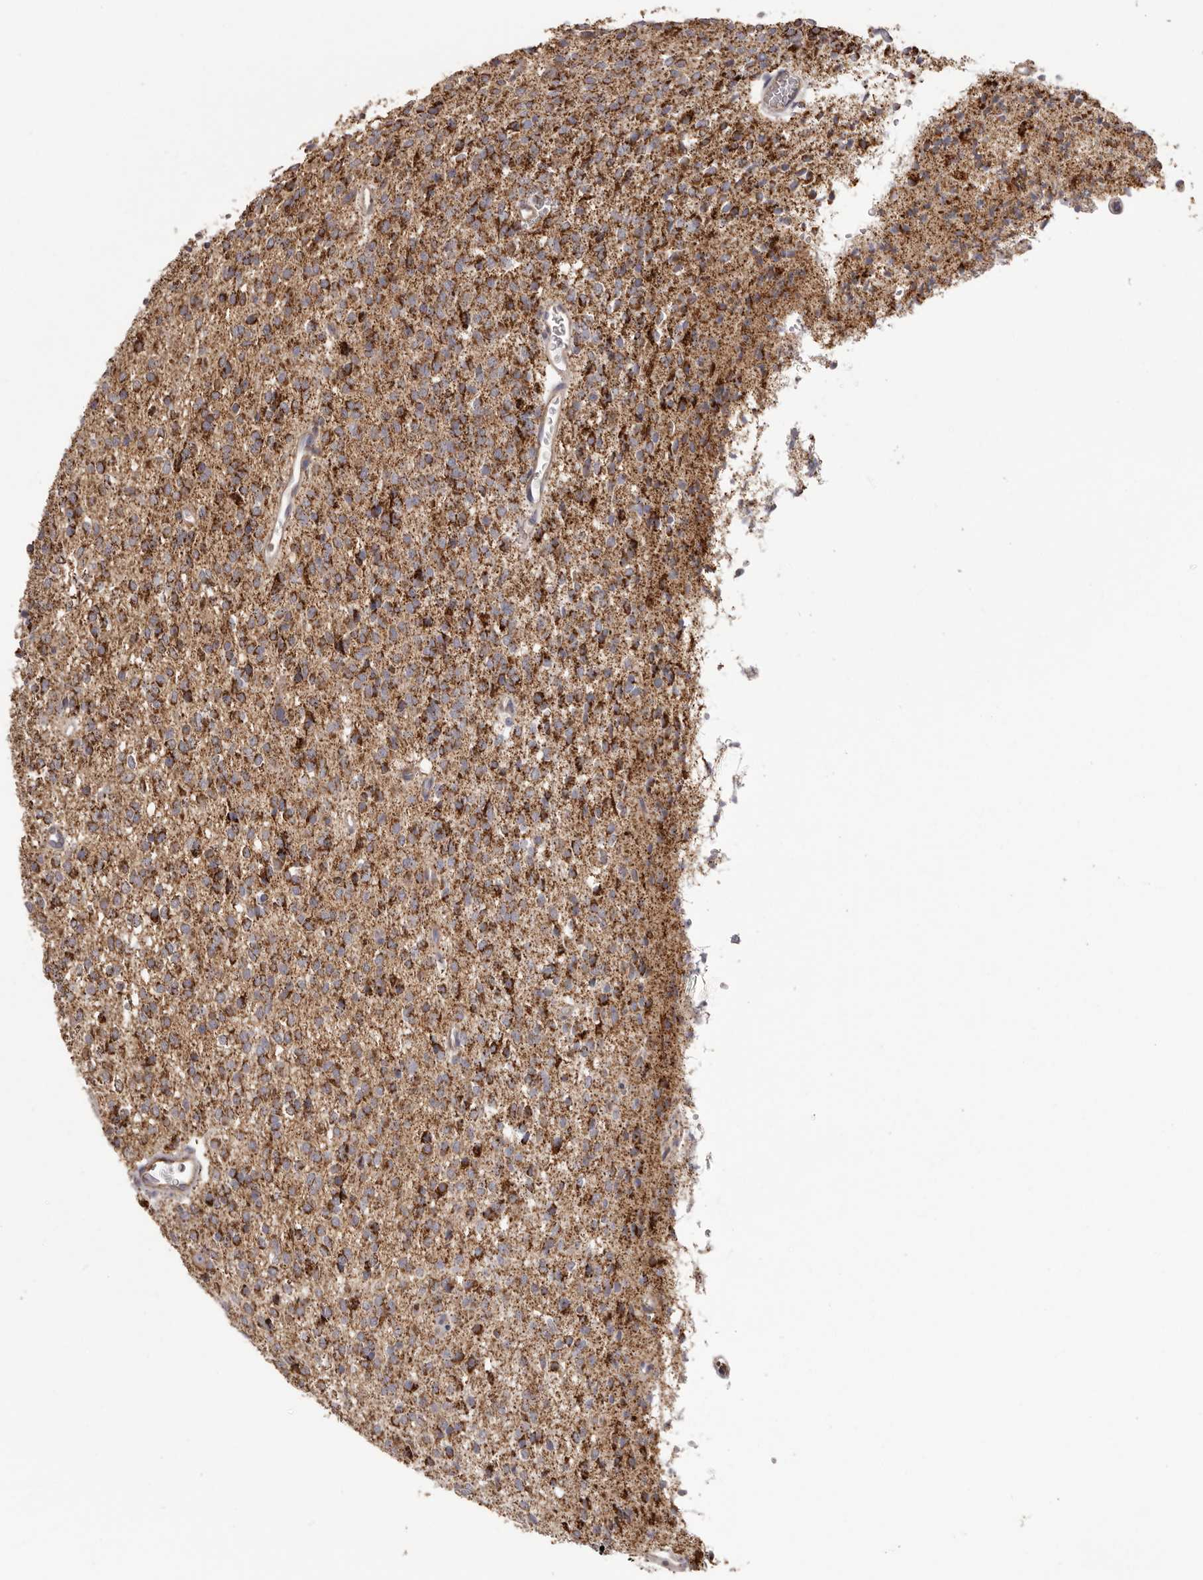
{"staining": {"intensity": "strong", "quantity": ">75%", "location": "cytoplasmic/membranous"}, "tissue": "glioma", "cell_type": "Tumor cells", "image_type": "cancer", "snomed": [{"axis": "morphology", "description": "Glioma, malignant, High grade"}, {"axis": "topography", "description": "Brain"}], "caption": "About >75% of tumor cells in glioma display strong cytoplasmic/membranous protein staining as visualized by brown immunohistochemical staining.", "gene": "CHRM2", "patient": {"sex": "male", "age": 34}}